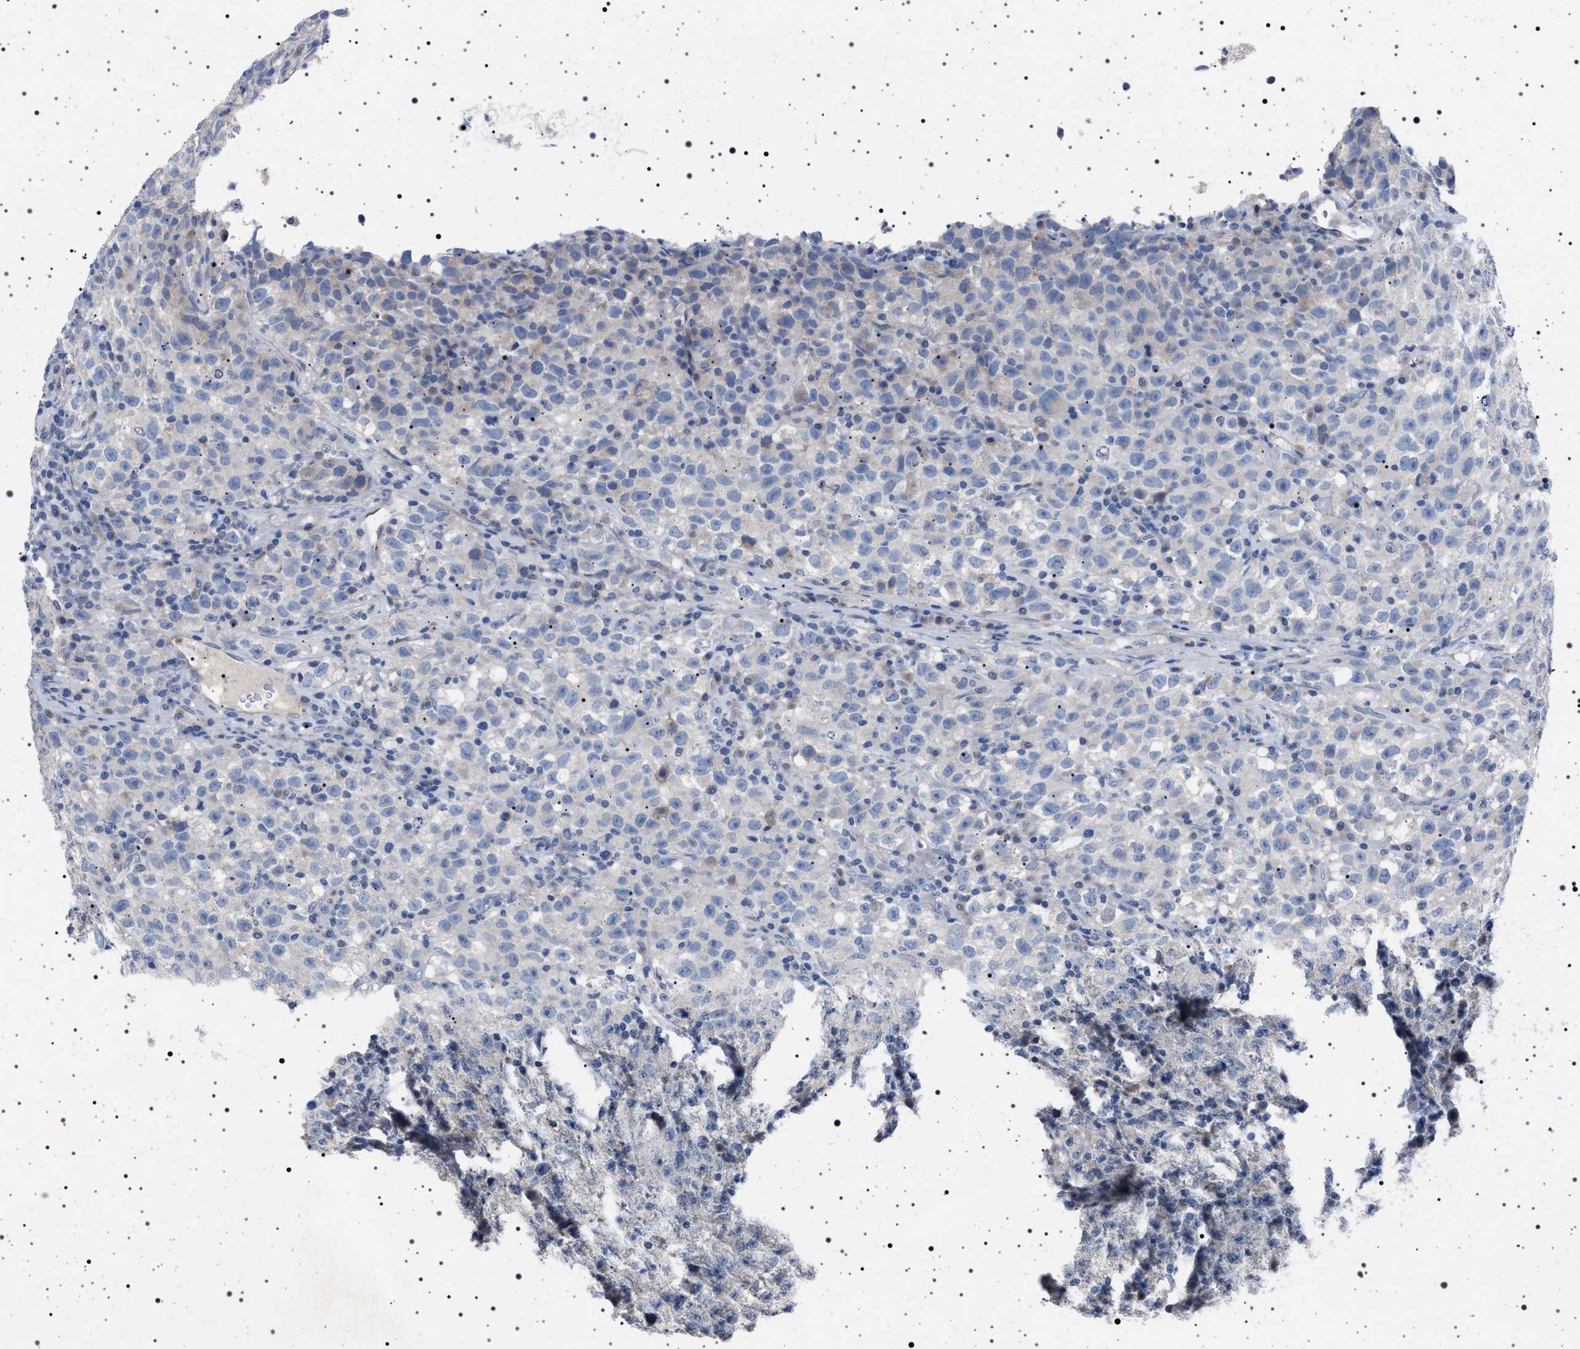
{"staining": {"intensity": "negative", "quantity": "none", "location": "none"}, "tissue": "testis cancer", "cell_type": "Tumor cells", "image_type": "cancer", "snomed": [{"axis": "morphology", "description": "Seminoma, NOS"}, {"axis": "topography", "description": "Testis"}], "caption": "Testis cancer was stained to show a protein in brown. There is no significant expression in tumor cells. (Brightfield microscopy of DAB immunohistochemistry at high magnification).", "gene": "NAT9", "patient": {"sex": "male", "age": 22}}